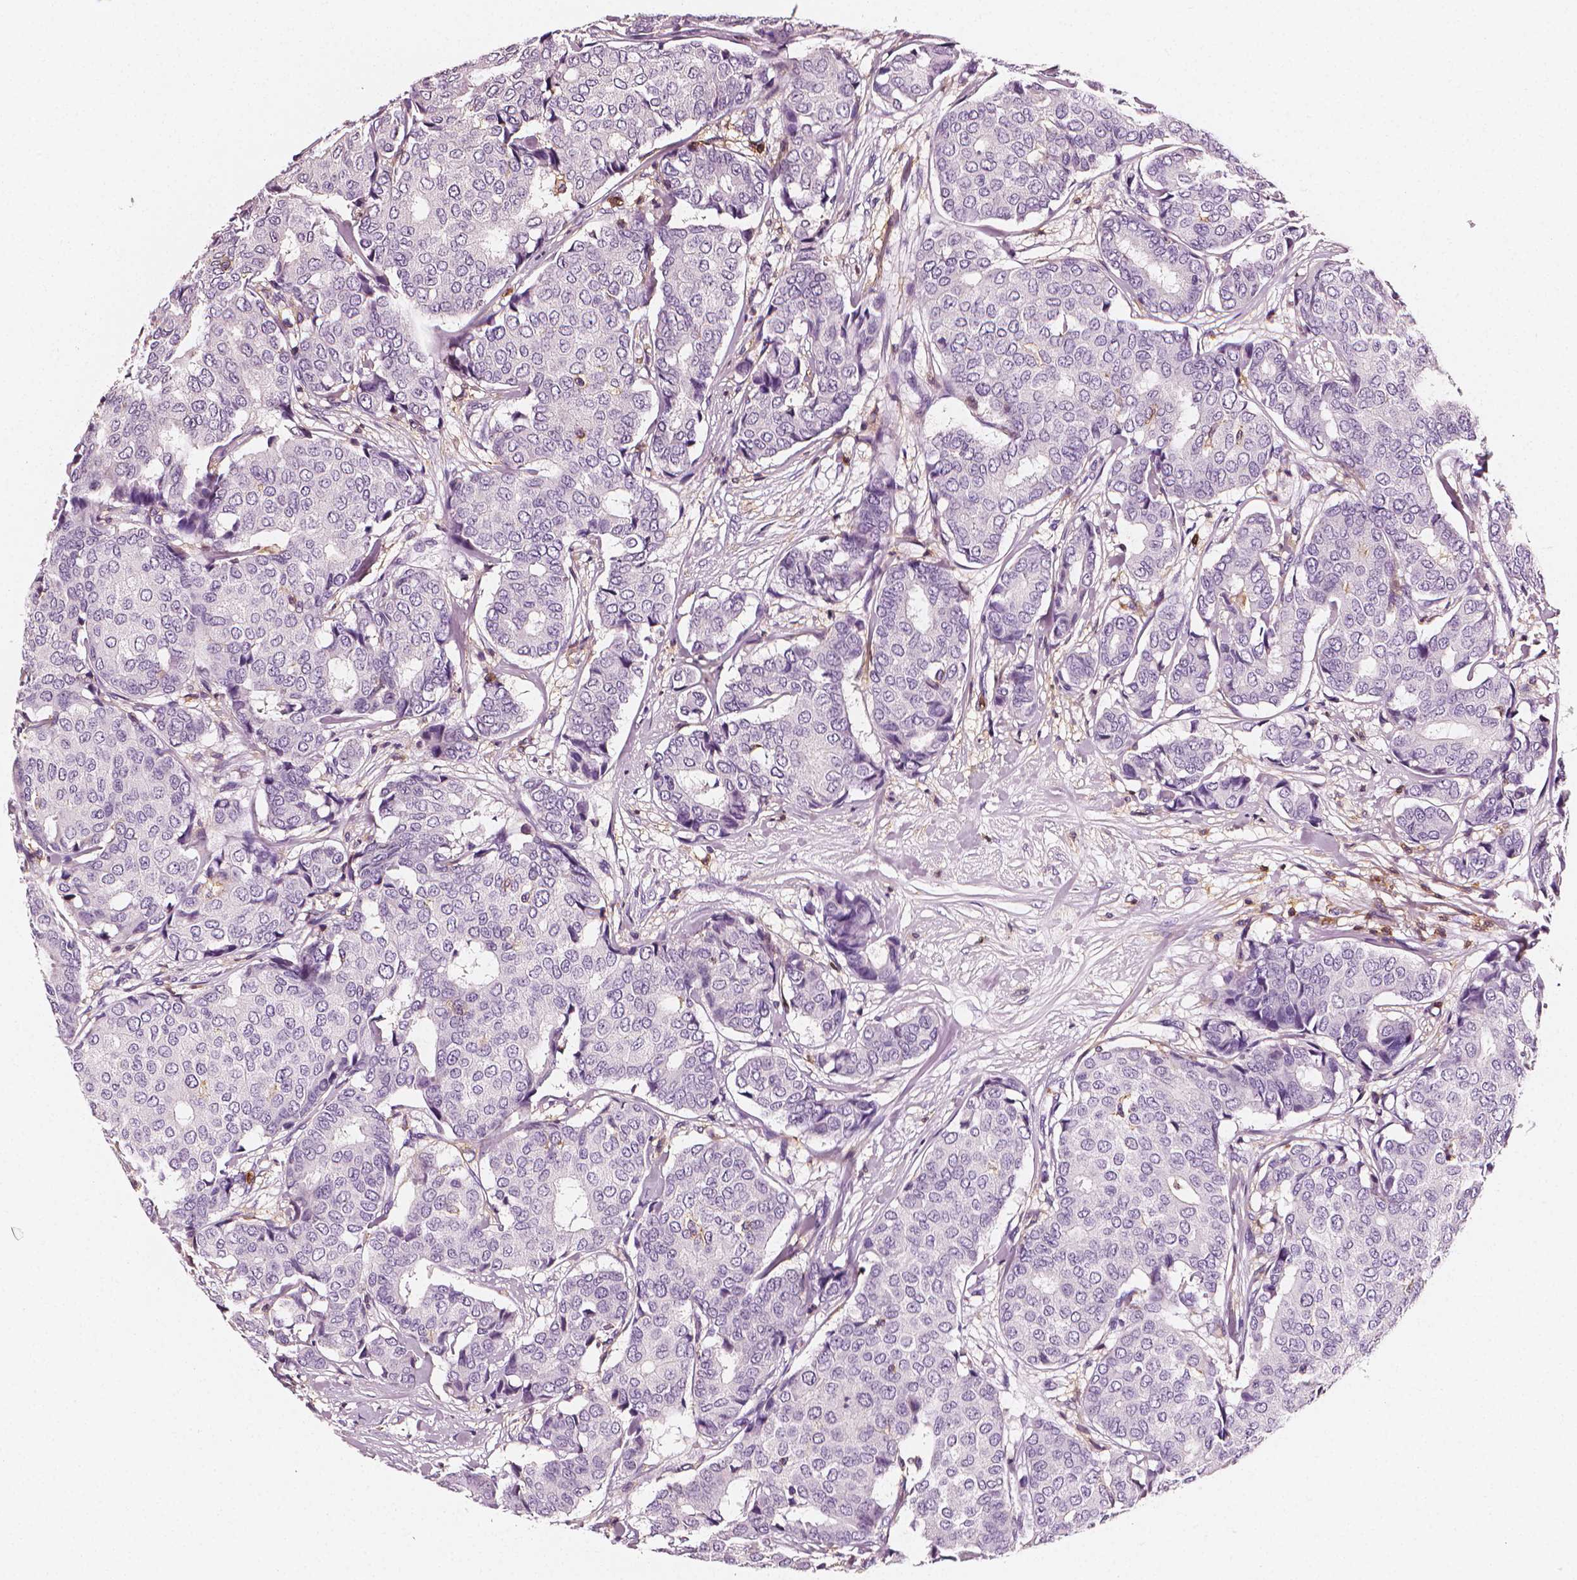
{"staining": {"intensity": "negative", "quantity": "none", "location": "none"}, "tissue": "breast cancer", "cell_type": "Tumor cells", "image_type": "cancer", "snomed": [{"axis": "morphology", "description": "Duct carcinoma"}, {"axis": "topography", "description": "Breast"}], "caption": "Breast cancer (invasive ductal carcinoma) was stained to show a protein in brown. There is no significant expression in tumor cells. (IHC, brightfield microscopy, high magnification).", "gene": "PTPRC", "patient": {"sex": "female", "age": 75}}